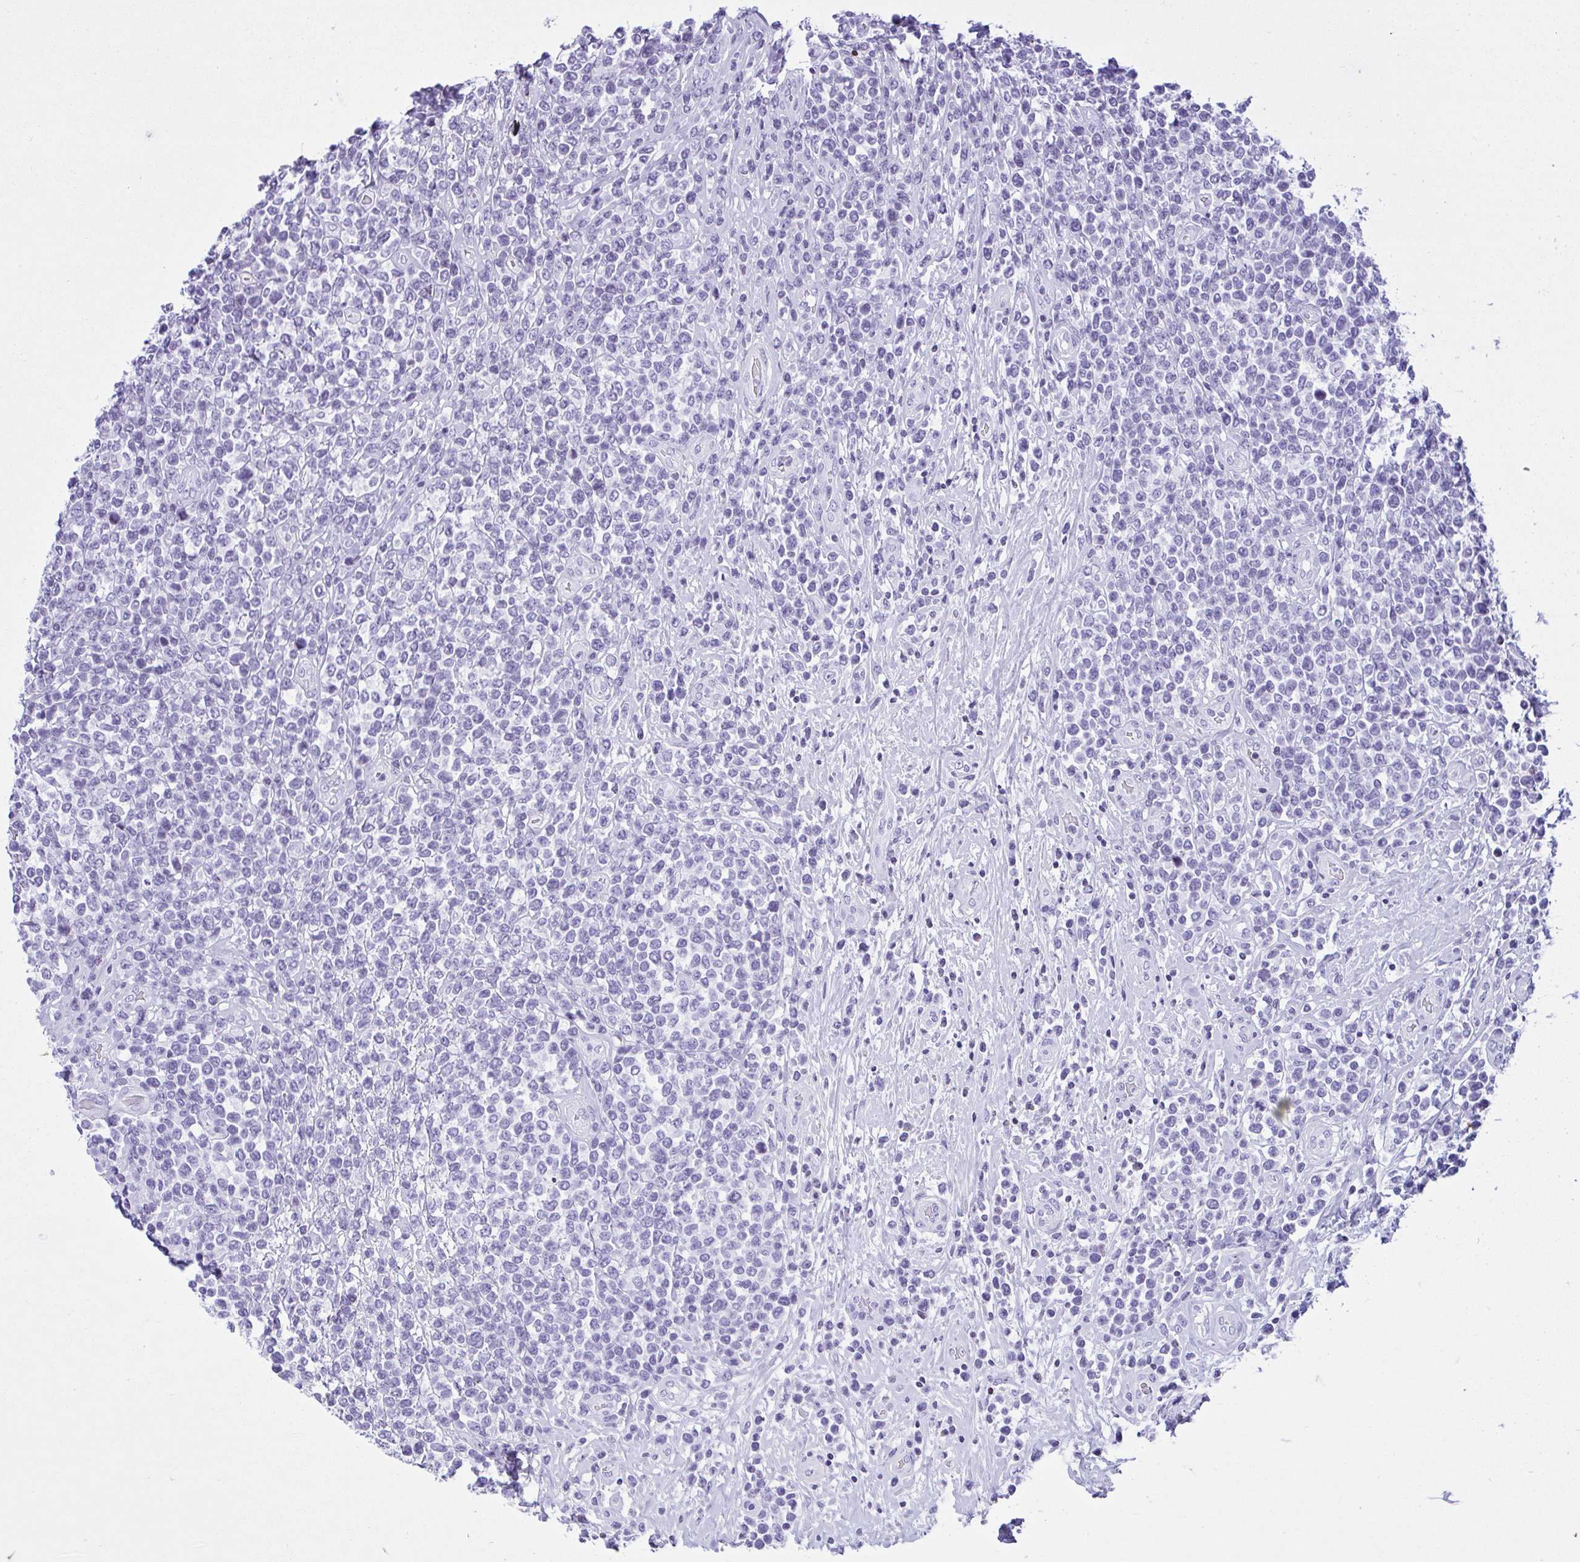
{"staining": {"intensity": "negative", "quantity": "none", "location": "none"}, "tissue": "lymphoma", "cell_type": "Tumor cells", "image_type": "cancer", "snomed": [{"axis": "morphology", "description": "Malignant lymphoma, non-Hodgkin's type, High grade"}, {"axis": "topography", "description": "Soft tissue"}], "caption": "High magnification brightfield microscopy of lymphoma stained with DAB (3,3'-diaminobenzidine) (brown) and counterstained with hematoxylin (blue): tumor cells show no significant expression. (IHC, brightfield microscopy, high magnification).", "gene": "KRT27", "patient": {"sex": "female", "age": 56}}